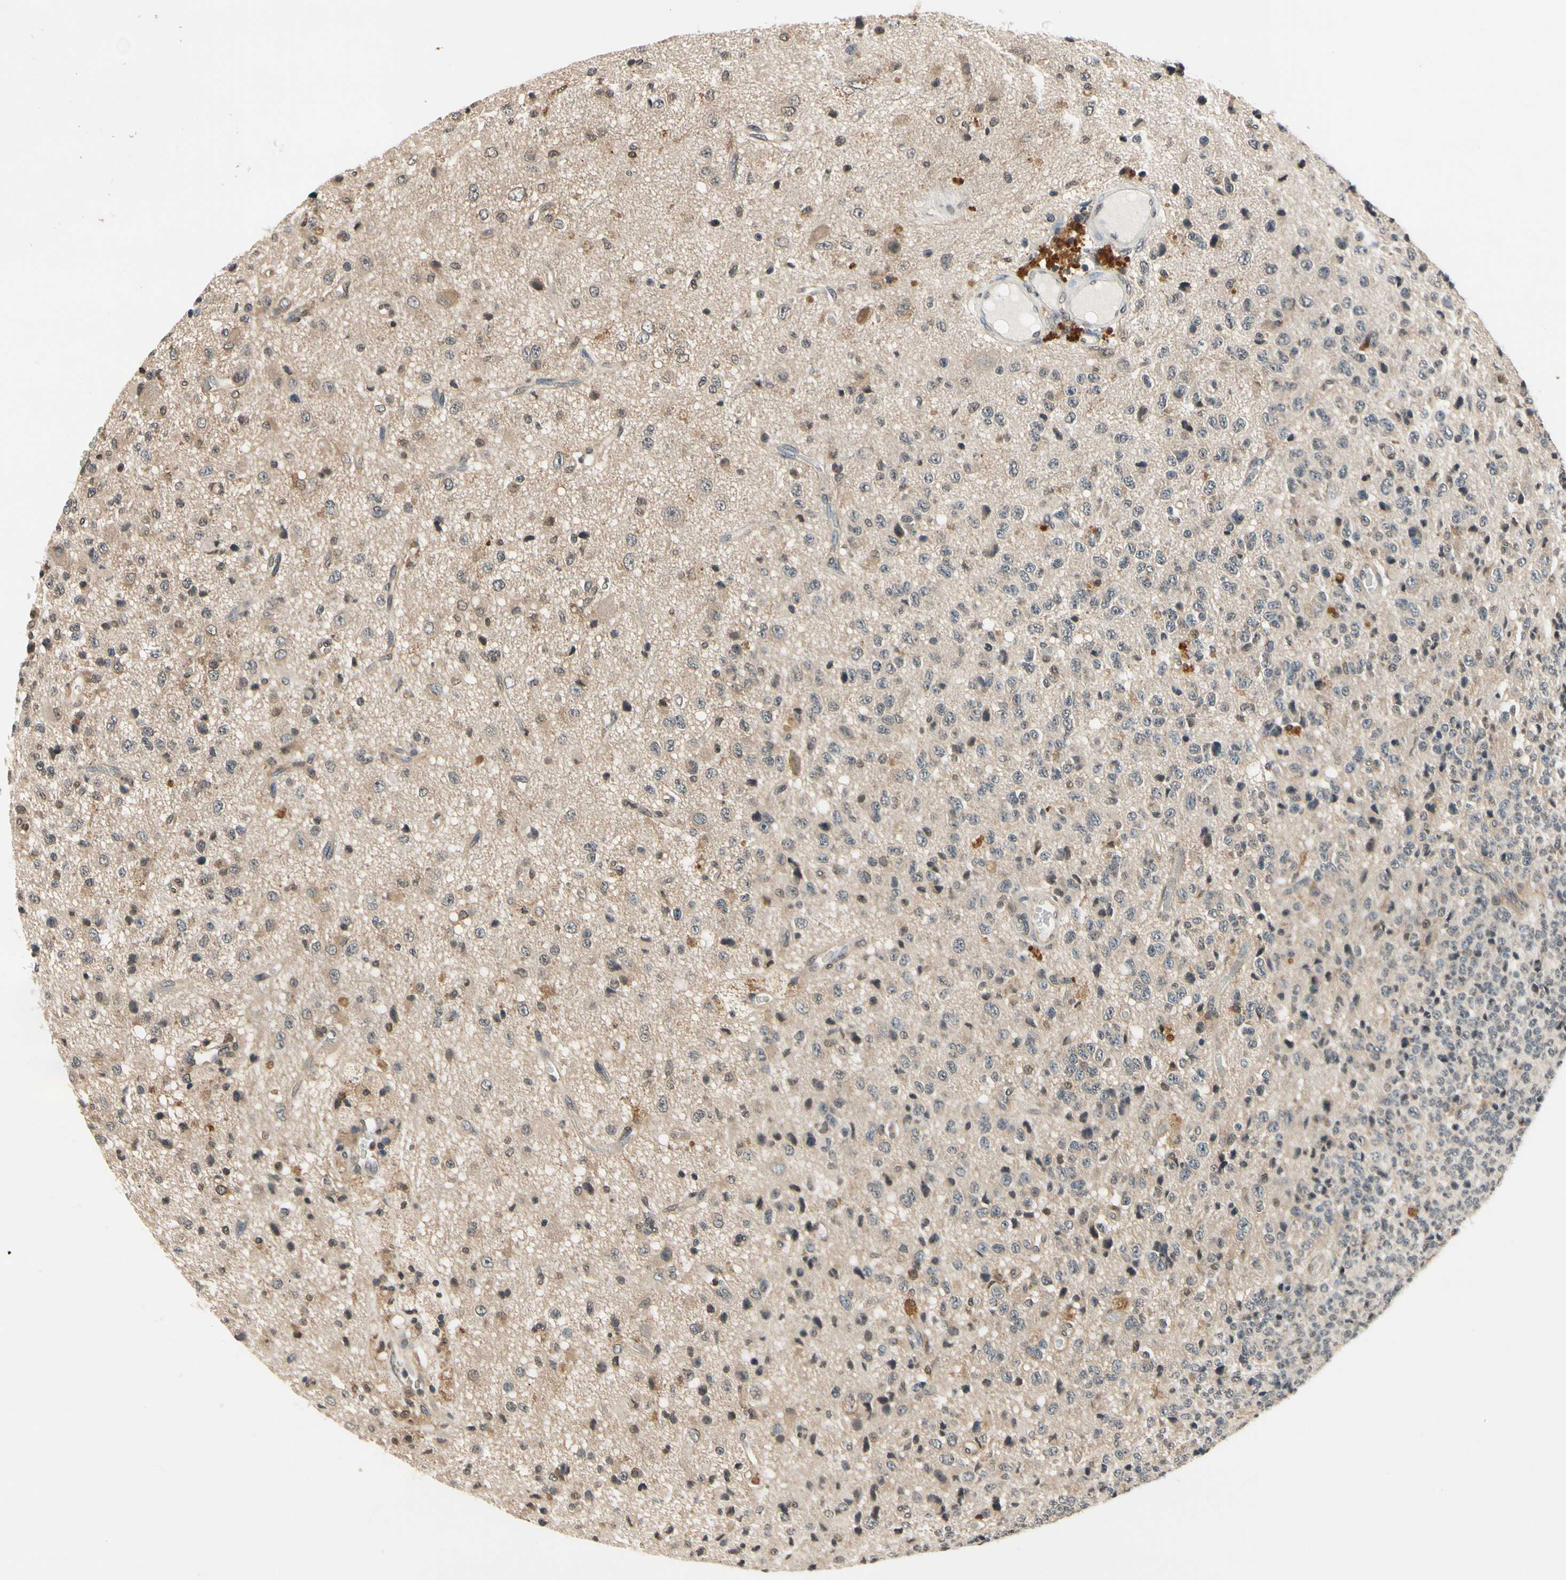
{"staining": {"intensity": "weak", "quantity": "<25%", "location": "cytoplasmic/membranous,nuclear"}, "tissue": "glioma", "cell_type": "Tumor cells", "image_type": "cancer", "snomed": [{"axis": "morphology", "description": "Glioma, malignant, High grade"}, {"axis": "topography", "description": "pancreas cauda"}], "caption": "Photomicrograph shows no significant protein expression in tumor cells of glioma.", "gene": "GCLC", "patient": {"sex": "male", "age": 60}}